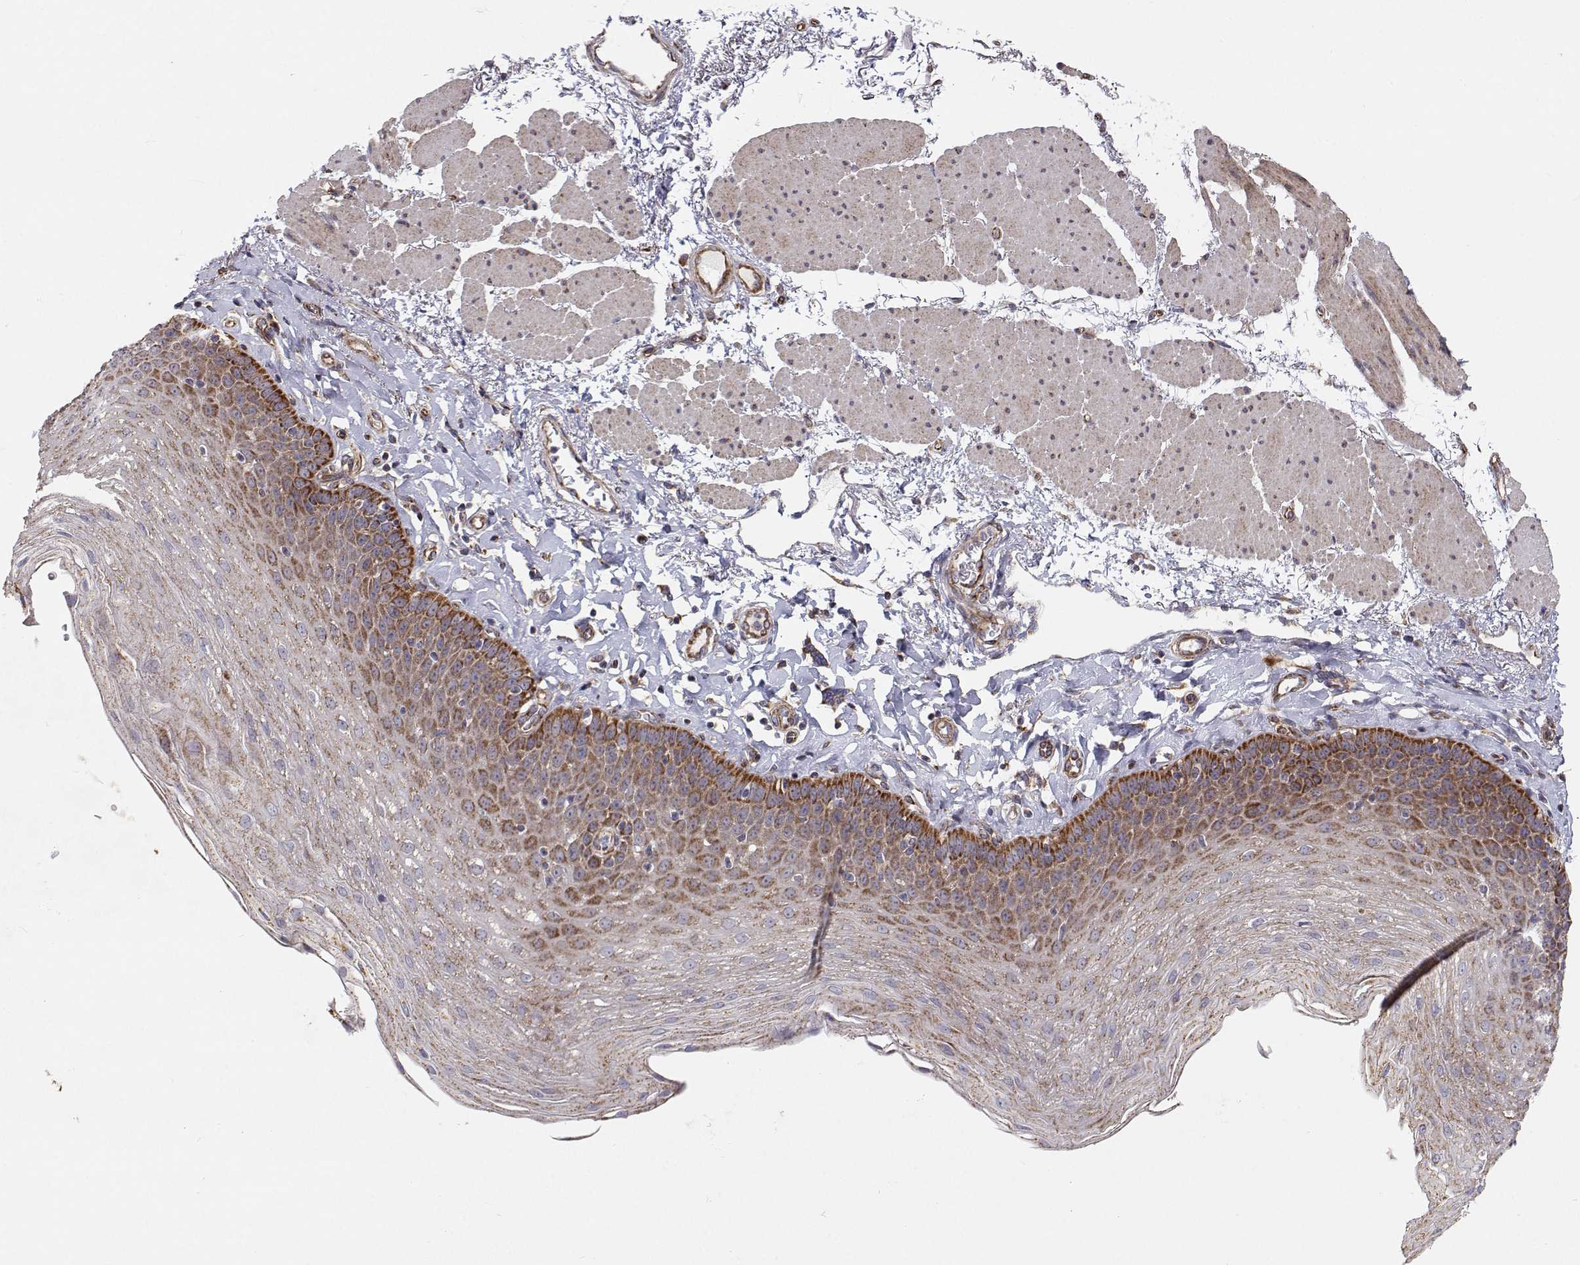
{"staining": {"intensity": "moderate", "quantity": "25%-75%", "location": "cytoplasmic/membranous"}, "tissue": "esophagus", "cell_type": "Squamous epithelial cells", "image_type": "normal", "snomed": [{"axis": "morphology", "description": "Normal tissue, NOS"}, {"axis": "topography", "description": "Esophagus"}], "caption": "Immunohistochemistry (IHC) staining of normal esophagus, which exhibits medium levels of moderate cytoplasmic/membranous positivity in about 25%-75% of squamous epithelial cells indicating moderate cytoplasmic/membranous protein expression. The staining was performed using DAB (3,3'-diaminobenzidine) (brown) for protein detection and nuclei were counterstained in hematoxylin (blue).", "gene": "SPICE1", "patient": {"sex": "female", "age": 81}}